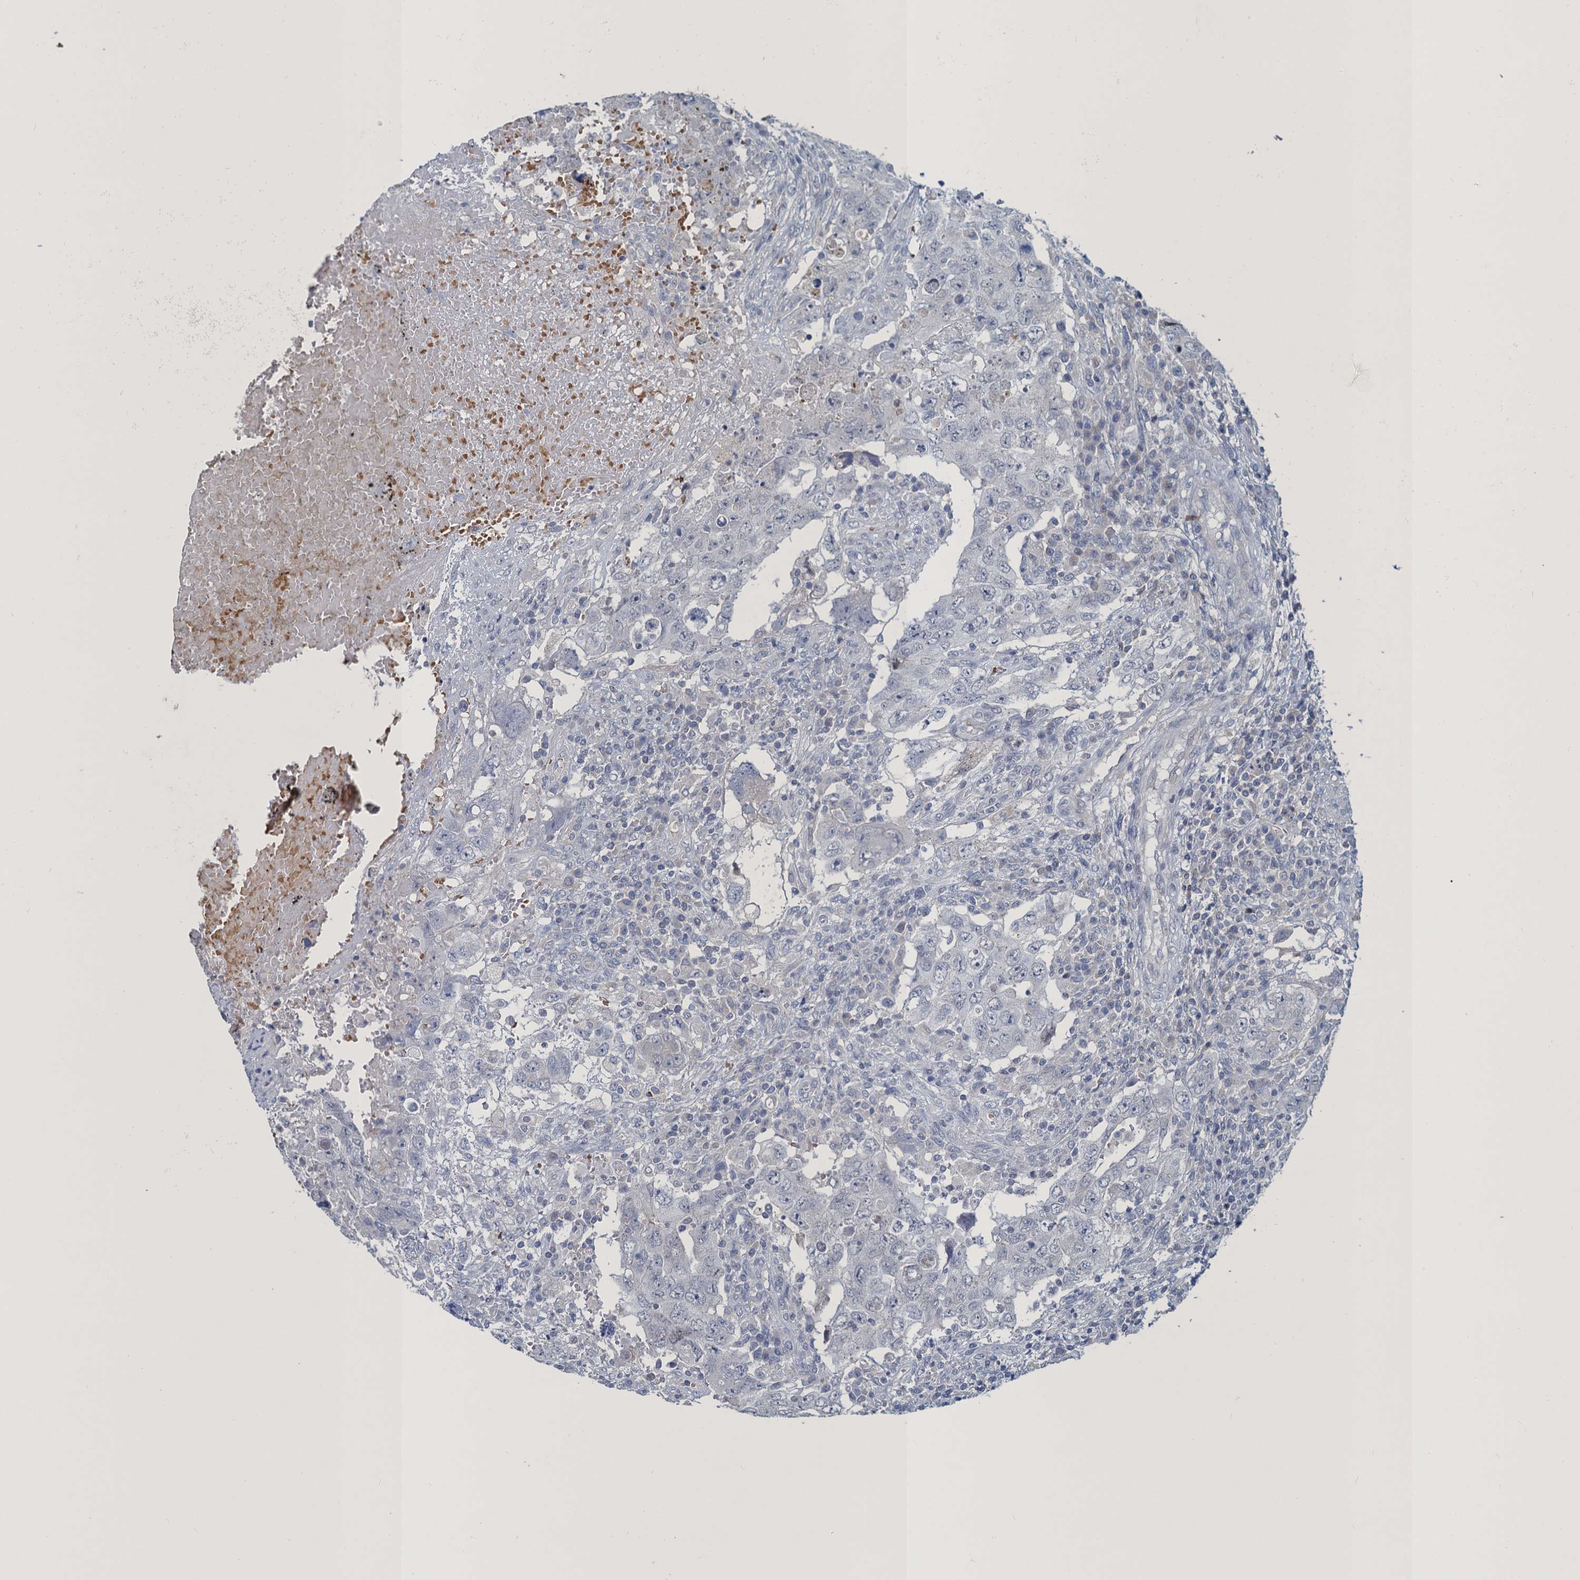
{"staining": {"intensity": "negative", "quantity": "none", "location": "none"}, "tissue": "testis cancer", "cell_type": "Tumor cells", "image_type": "cancer", "snomed": [{"axis": "morphology", "description": "Carcinoma, Embryonal, NOS"}, {"axis": "topography", "description": "Testis"}], "caption": "Immunohistochemistry of human testis cancer exhibits no positivity in tumor cells.", "gene": "ATOSA", "patient": {"sex": "male", "age": 26}}